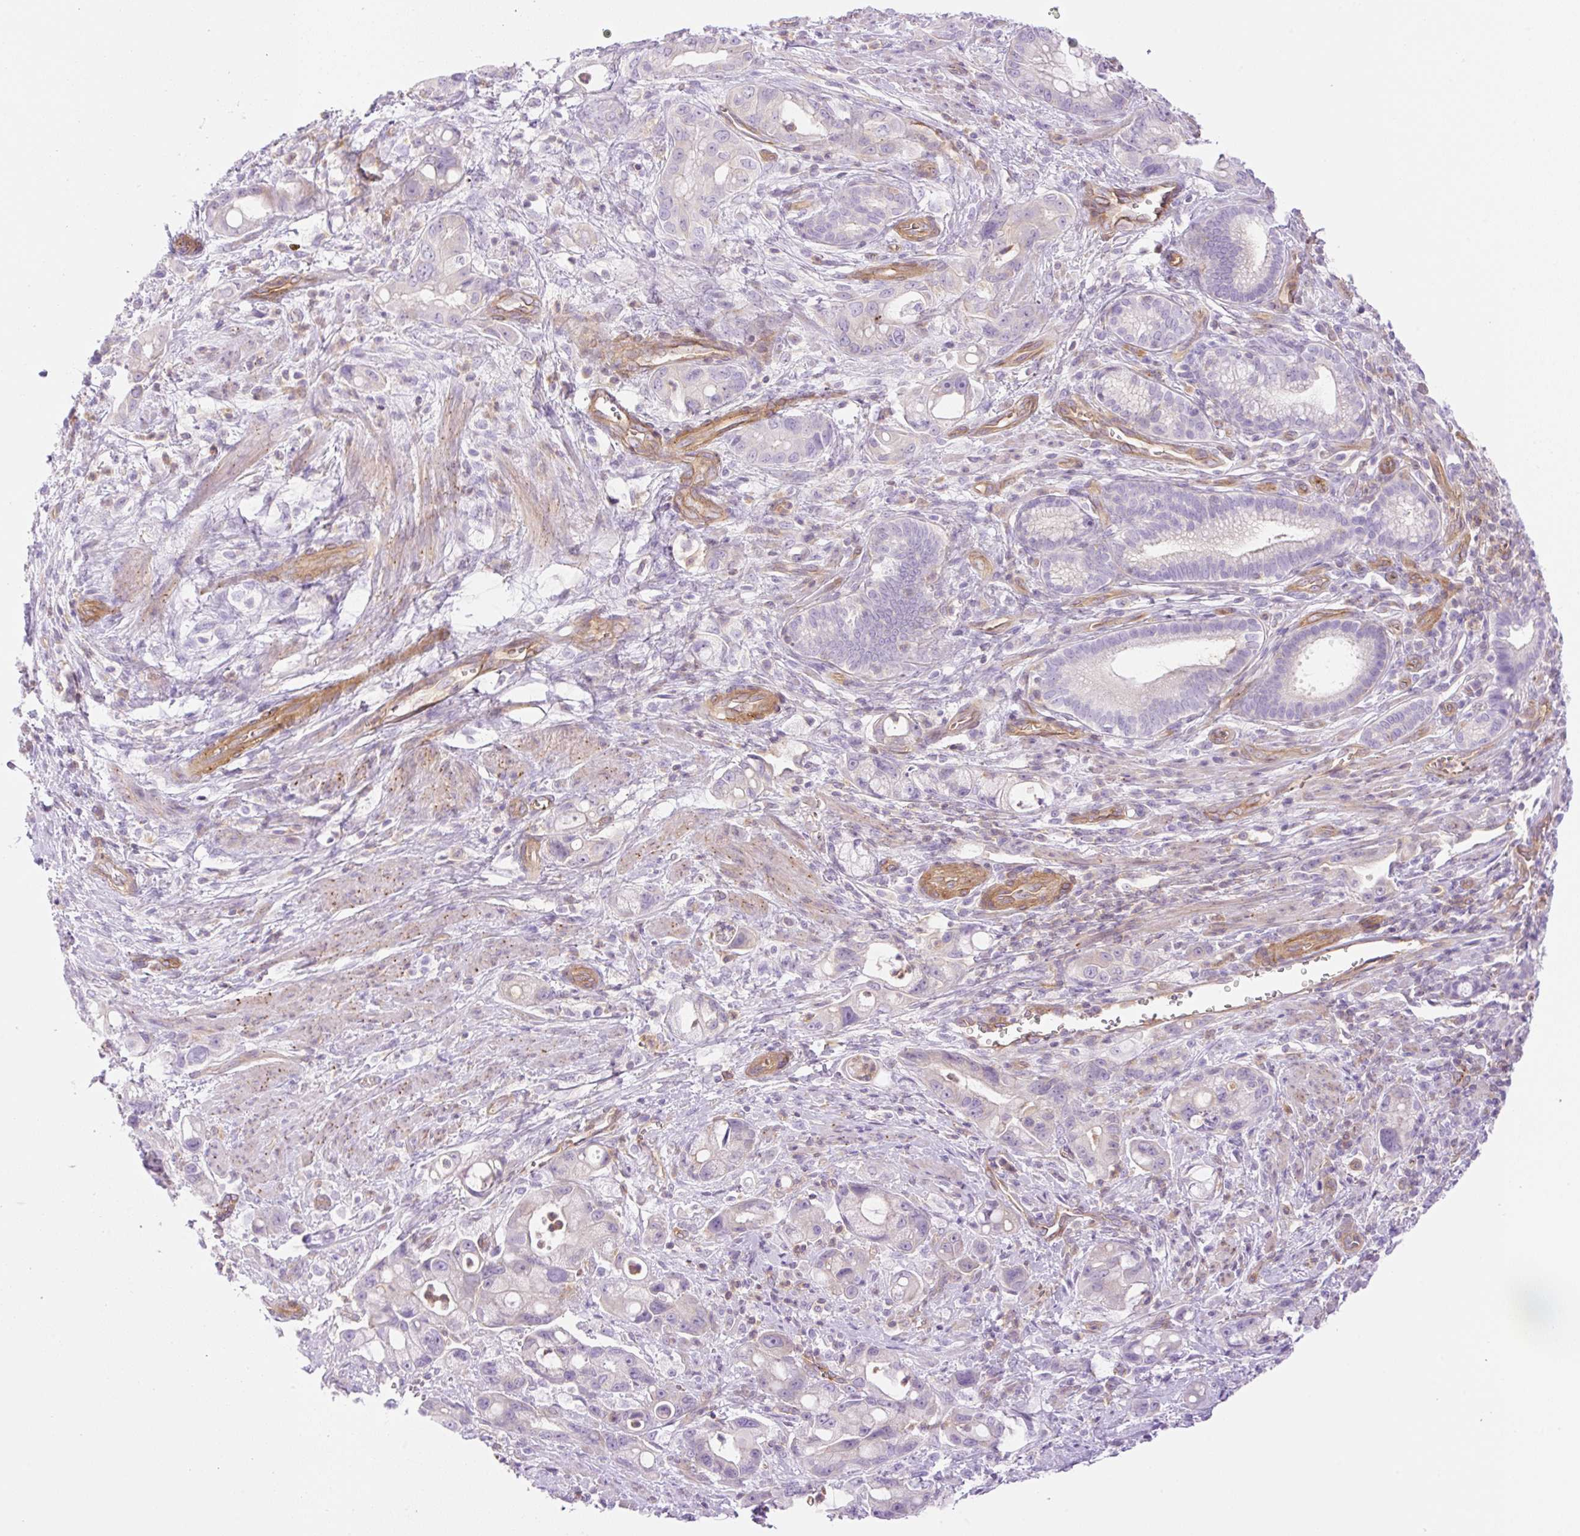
{"staining": {"intensity": "negative", "quantity": "none", "location": "none"}, "tissue": "pancreatic cancer", "cell_type": "Tumor cells", "image_type": "cancer", "snomed": [{"axis": "morphology", "description": "Adenocarcinoma, NOS"}, {"axis": "topography", "description": "Pancreas"}], "caption": "High magnification brightfield microscopy of pancreatic cancer (adenocarcinoma) stained with DAB (3,3'-diaminobenzidine) (brown) and counterstained with hematoxylin (blue): tumor cells show no significant positivity.", "gene": "EHD3", "patient": {"sex": "male", "age": 68}}